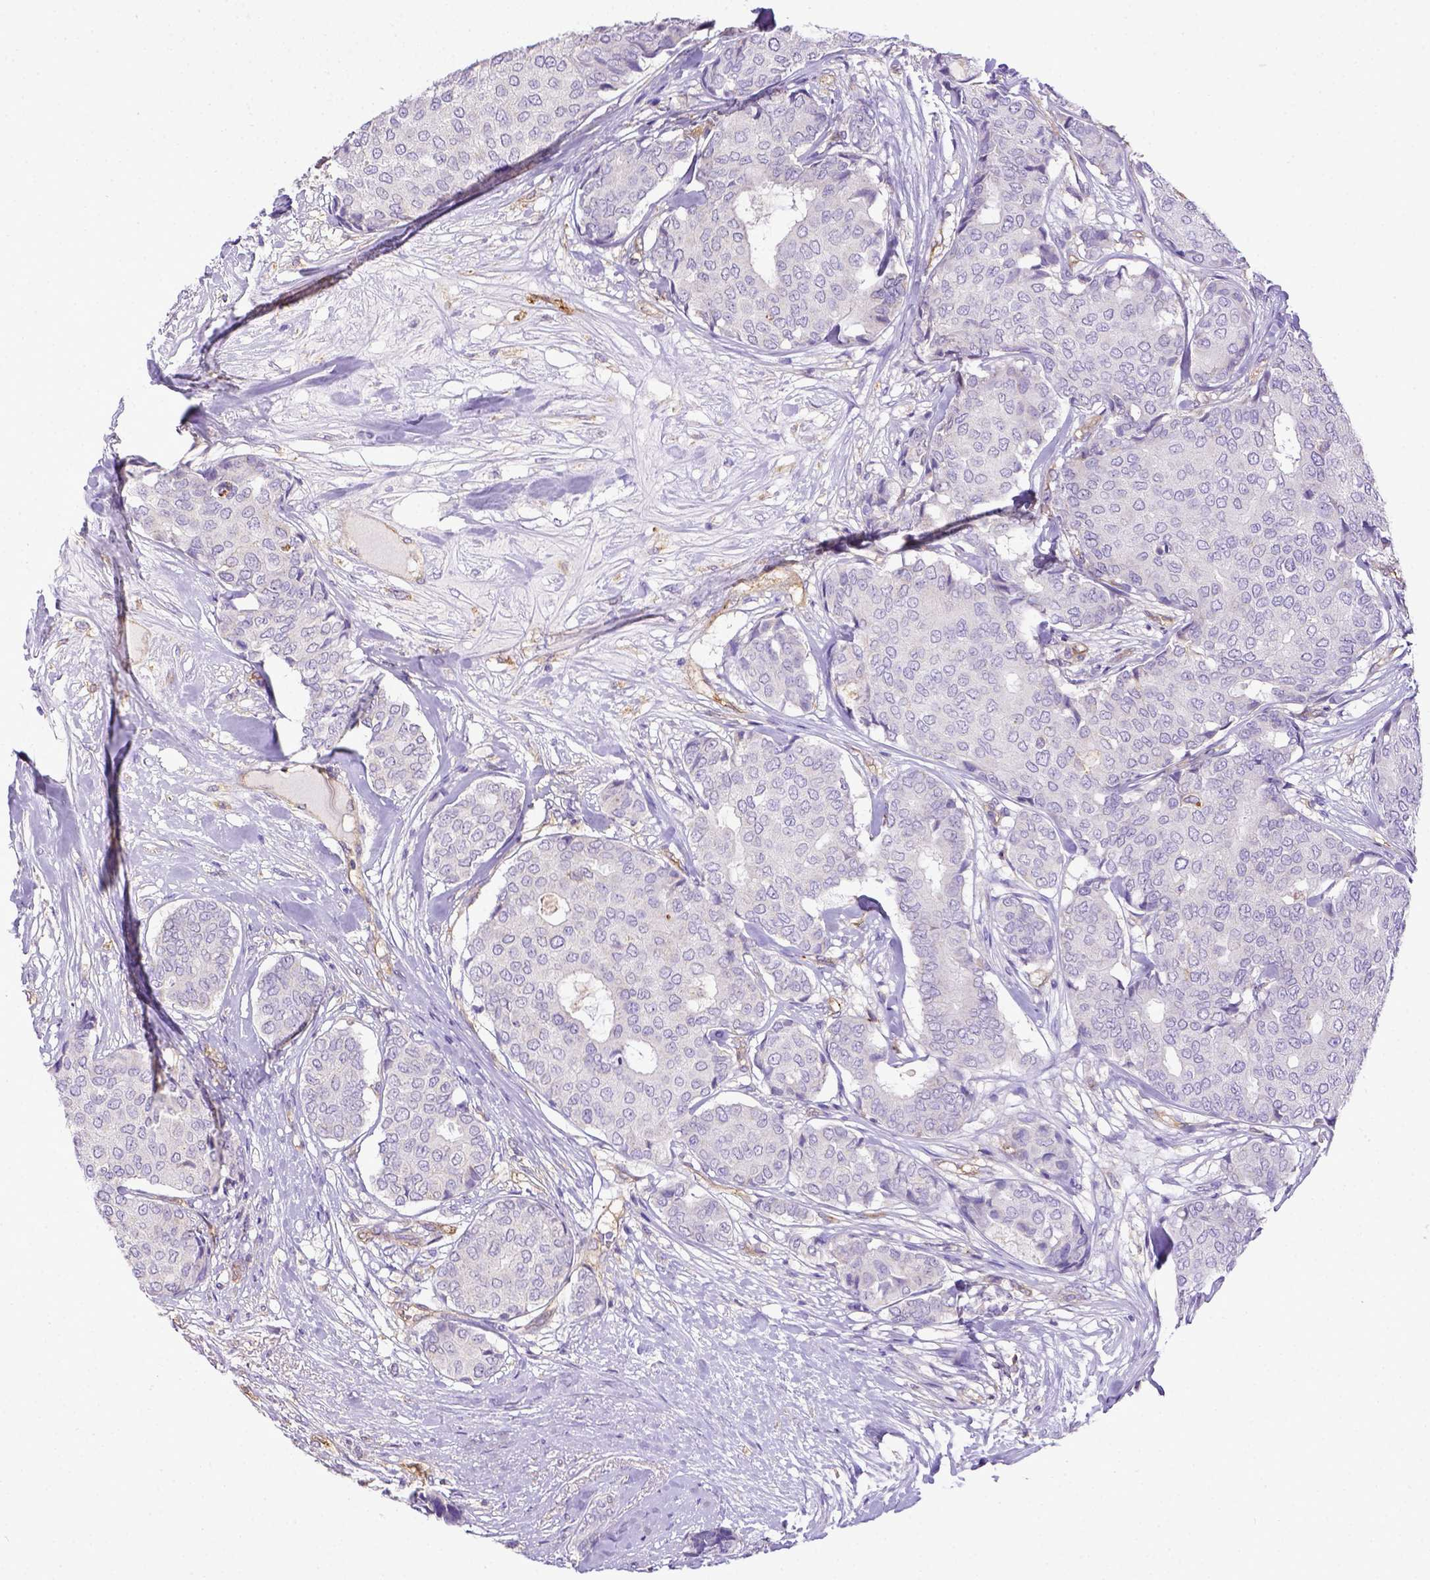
{"staining": {"intensity": "negative", "quantity": "none", "location": "none"}, "tissue": "breast cancer", "cell_type": "Tumor cells", "image_type": "cancer", "snomed": [{"axis": "morphology", "description": "Duct carcinoma"}, {"axis": "topography", "description": "Breast"}], "caption": "This is a photomicrograph of immunohistochemistry staining of breast cancer, which shows no positivity in tumor cells.", "gene": "CD40", "patient": {"sex": "female", "age": 75}}